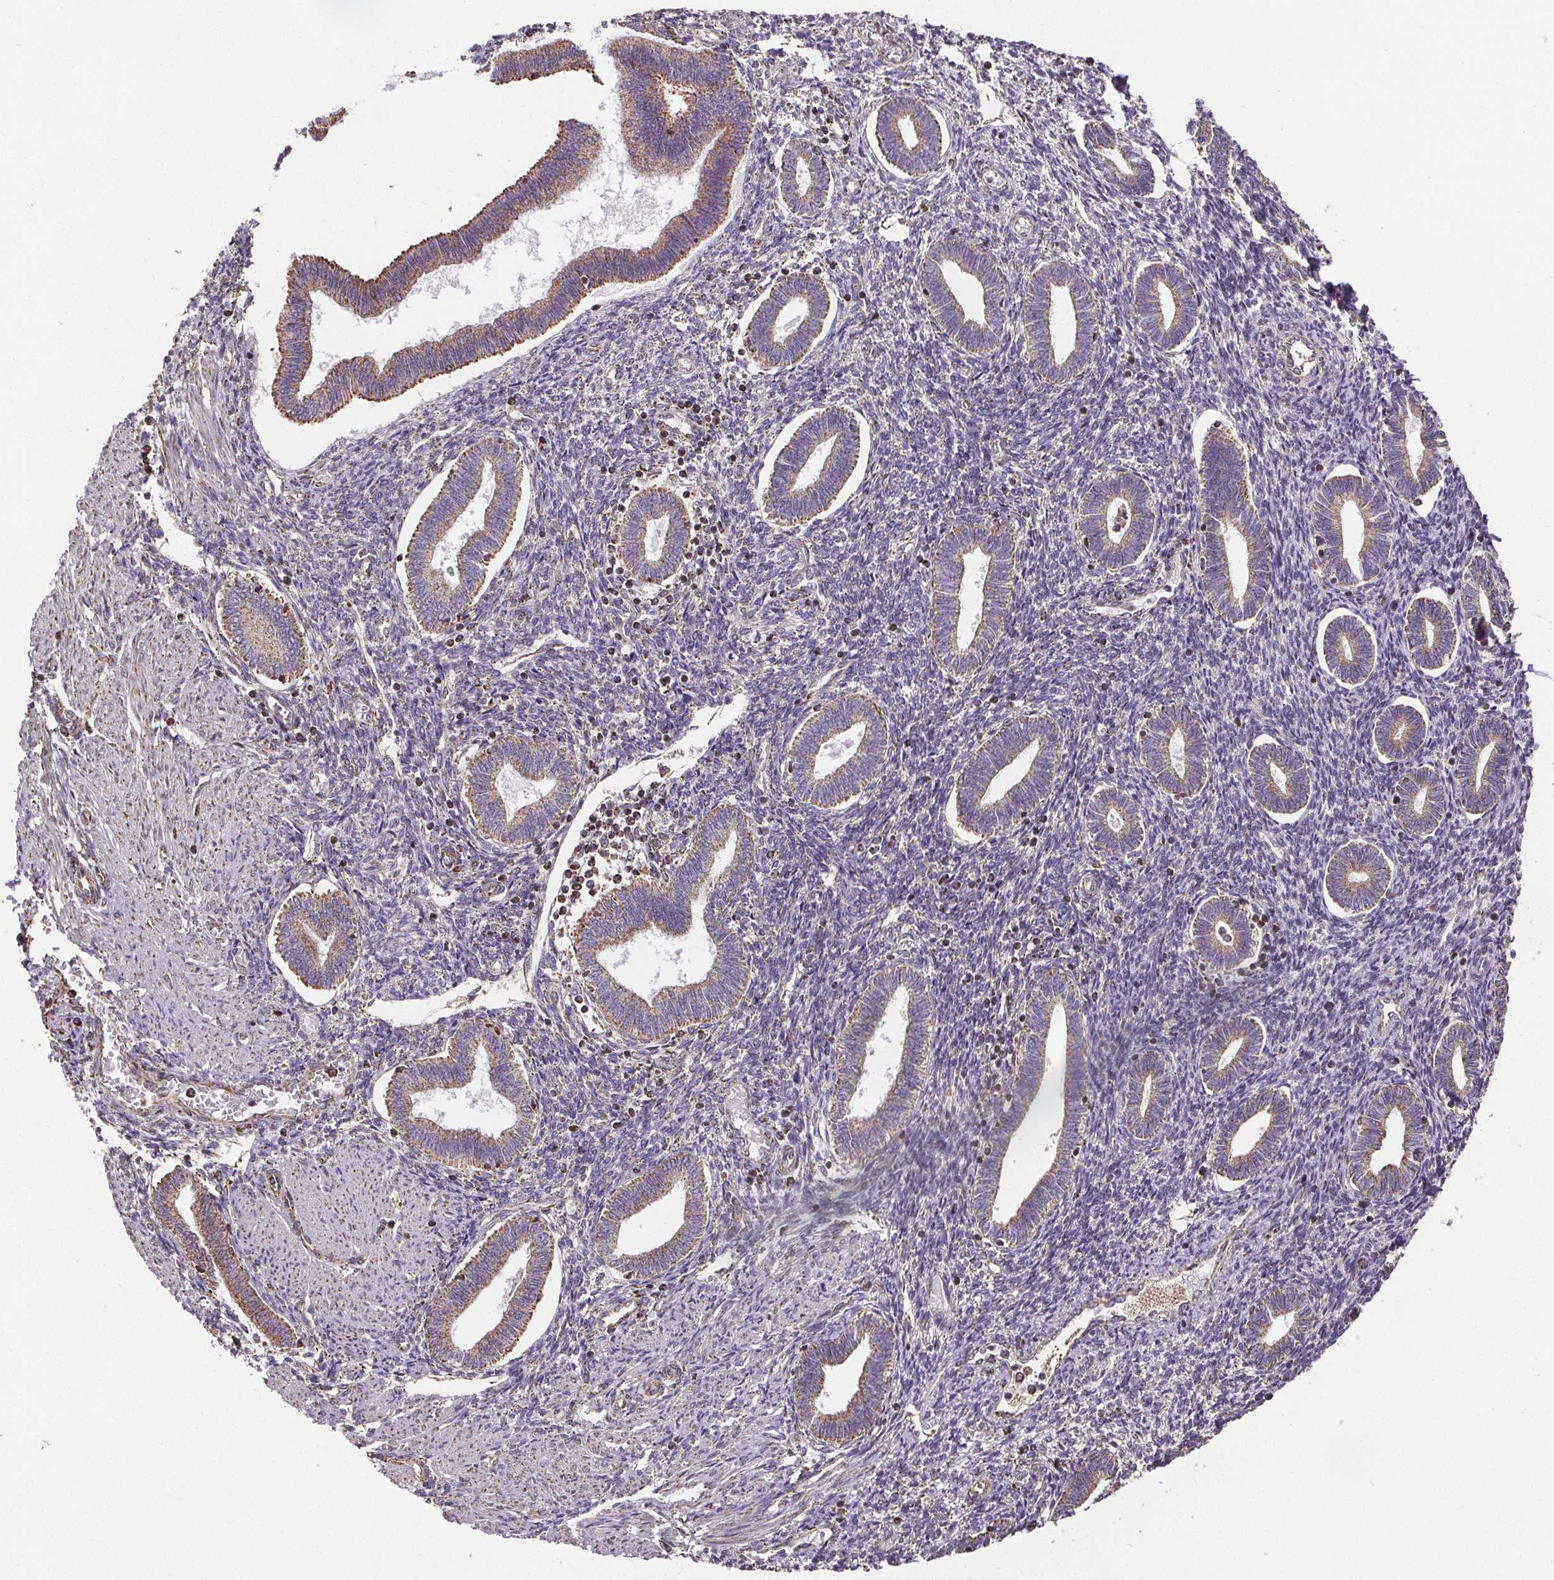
{"staining": {"intensity": "weak", "quantity": "<25%", "location": "cytoplasmic/membranous"}, "tissue": "endometrium", "cell_type": "Cells in endometrial stroma", "image_type": "normal", "snomed": [{"axis": "morphology", "description": "Normal tissue, NOS"}, {"axis": "topography", "description": "Endometrium"}], "caption": "Image shows no significant protein expression in cells in endometrial stroma of normal endometrium.", "gene": "ZNF548", "patient": {"sex": "female", "age": 42}}